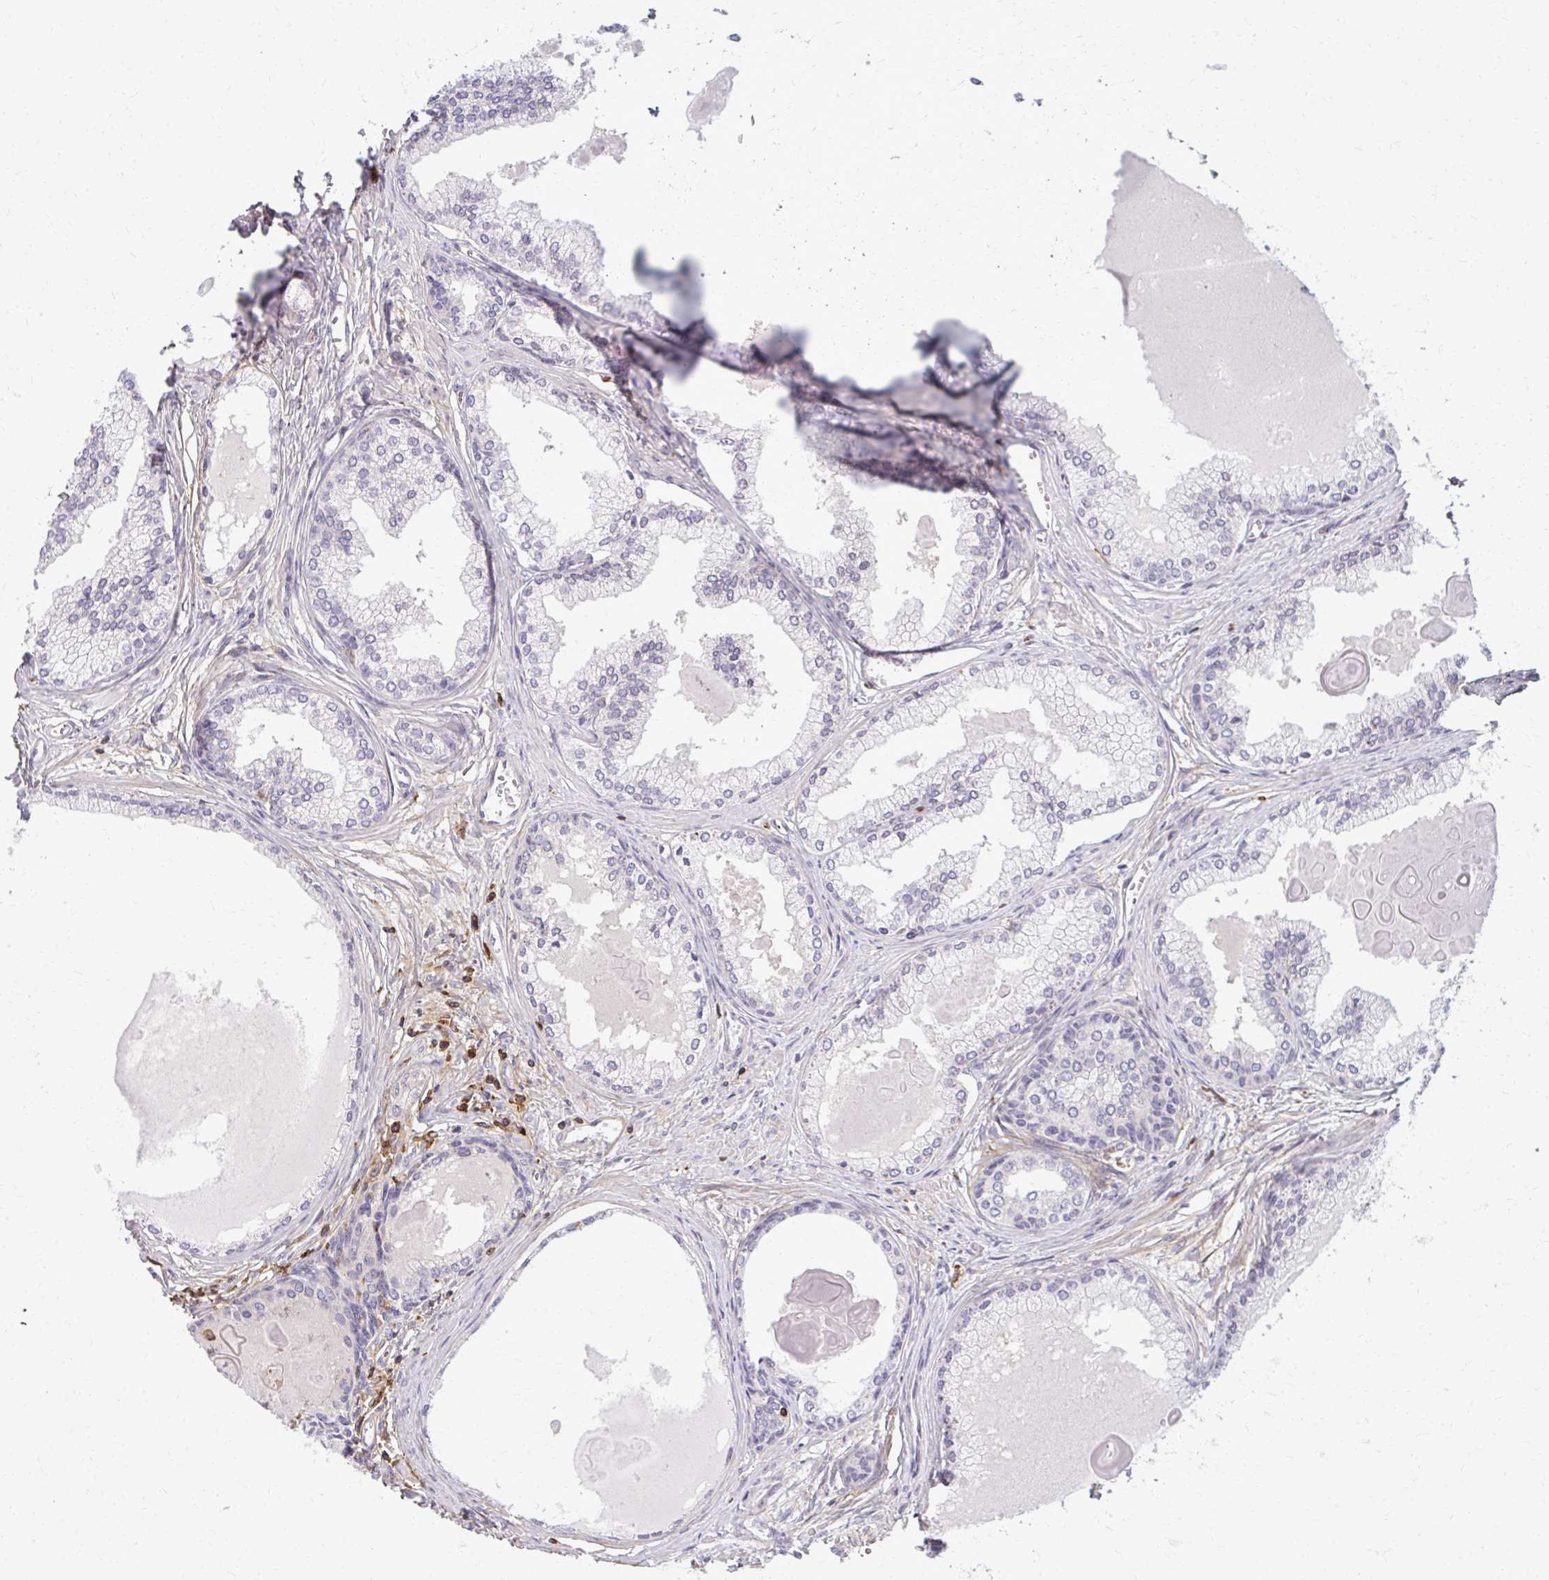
{"staining": {"intensity": "negative", "quantity": "none", "location": "none"}, "tissue": "prostate cancer", "cell_type": "Tumor cells", "image_type": "cancer", "snomed": [{"axis": "morphology", "description": "Adenocarcinoma, High grade"}, {"axis": "topography", "description": "Prostate"}], "caption": "Tumor cells show no significant positivity in high-grade adenocarcinoma (prostate). (Brightfield microscopy of DAB immunohistochemistry (IHC) at high magnification).", "gene": "AP5M1", "patient": {"sex": "male", "age": 68}}